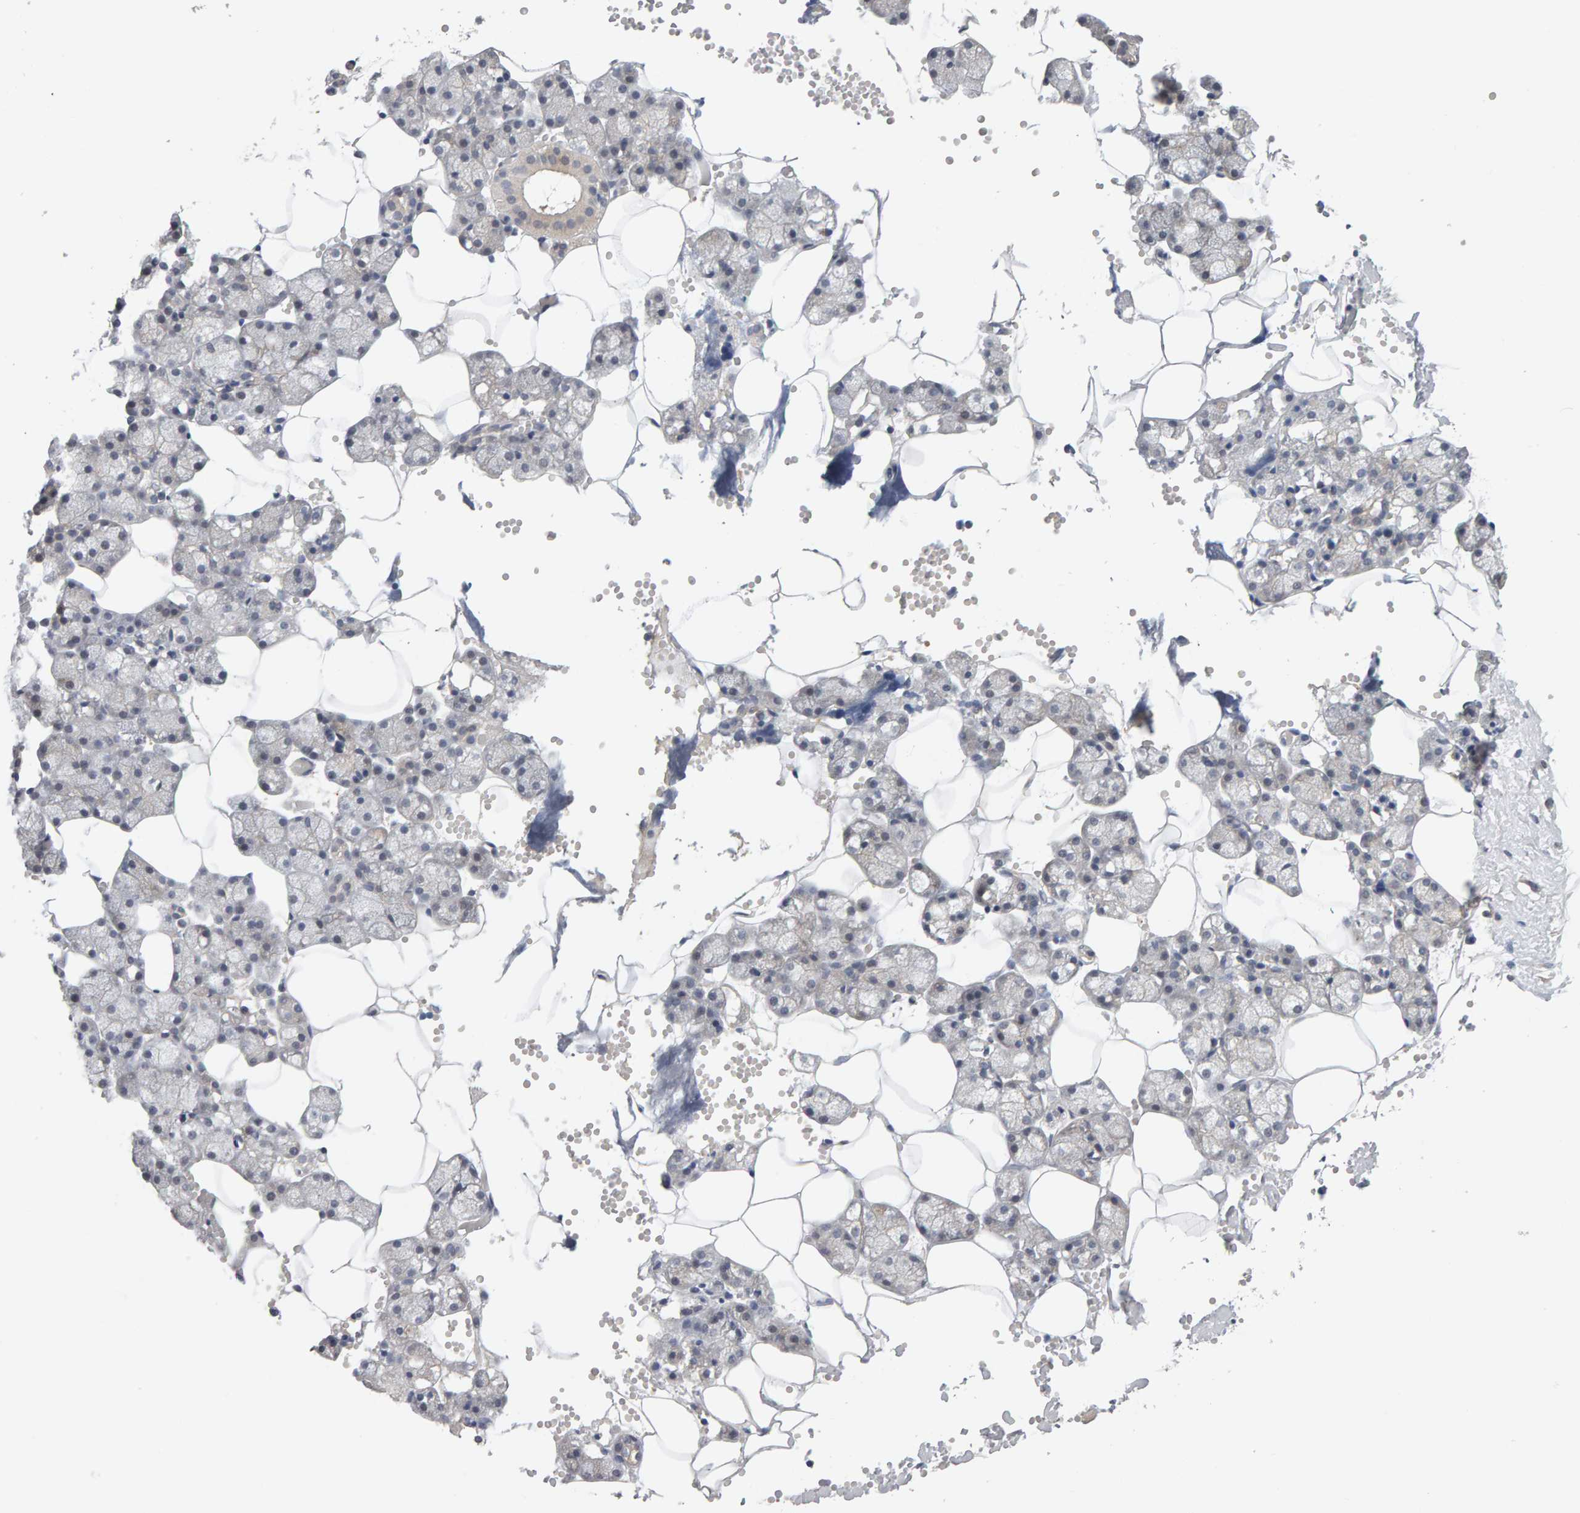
{"staining": {"intensity": "weak", "quantity": "25%-75%", "location": "cytoplasmic/membranous"}, "tissue": "salivary gland", "cell_type": "Glandular cells", "image_type": "normal", "snomed": [{"axis": "morphology", "description": "Normal tissue, NOS"}, {"axis": "topography", "description": "Salivary gland"}], "caption": "Brown immunohistochemical staining in normal human salivary gland reveals weak cytoplasmic/membranous positivity in about 25%-75% of glandular cells.", "gene": "GFUS", "patient": {"sex": "male", "age": 62}}